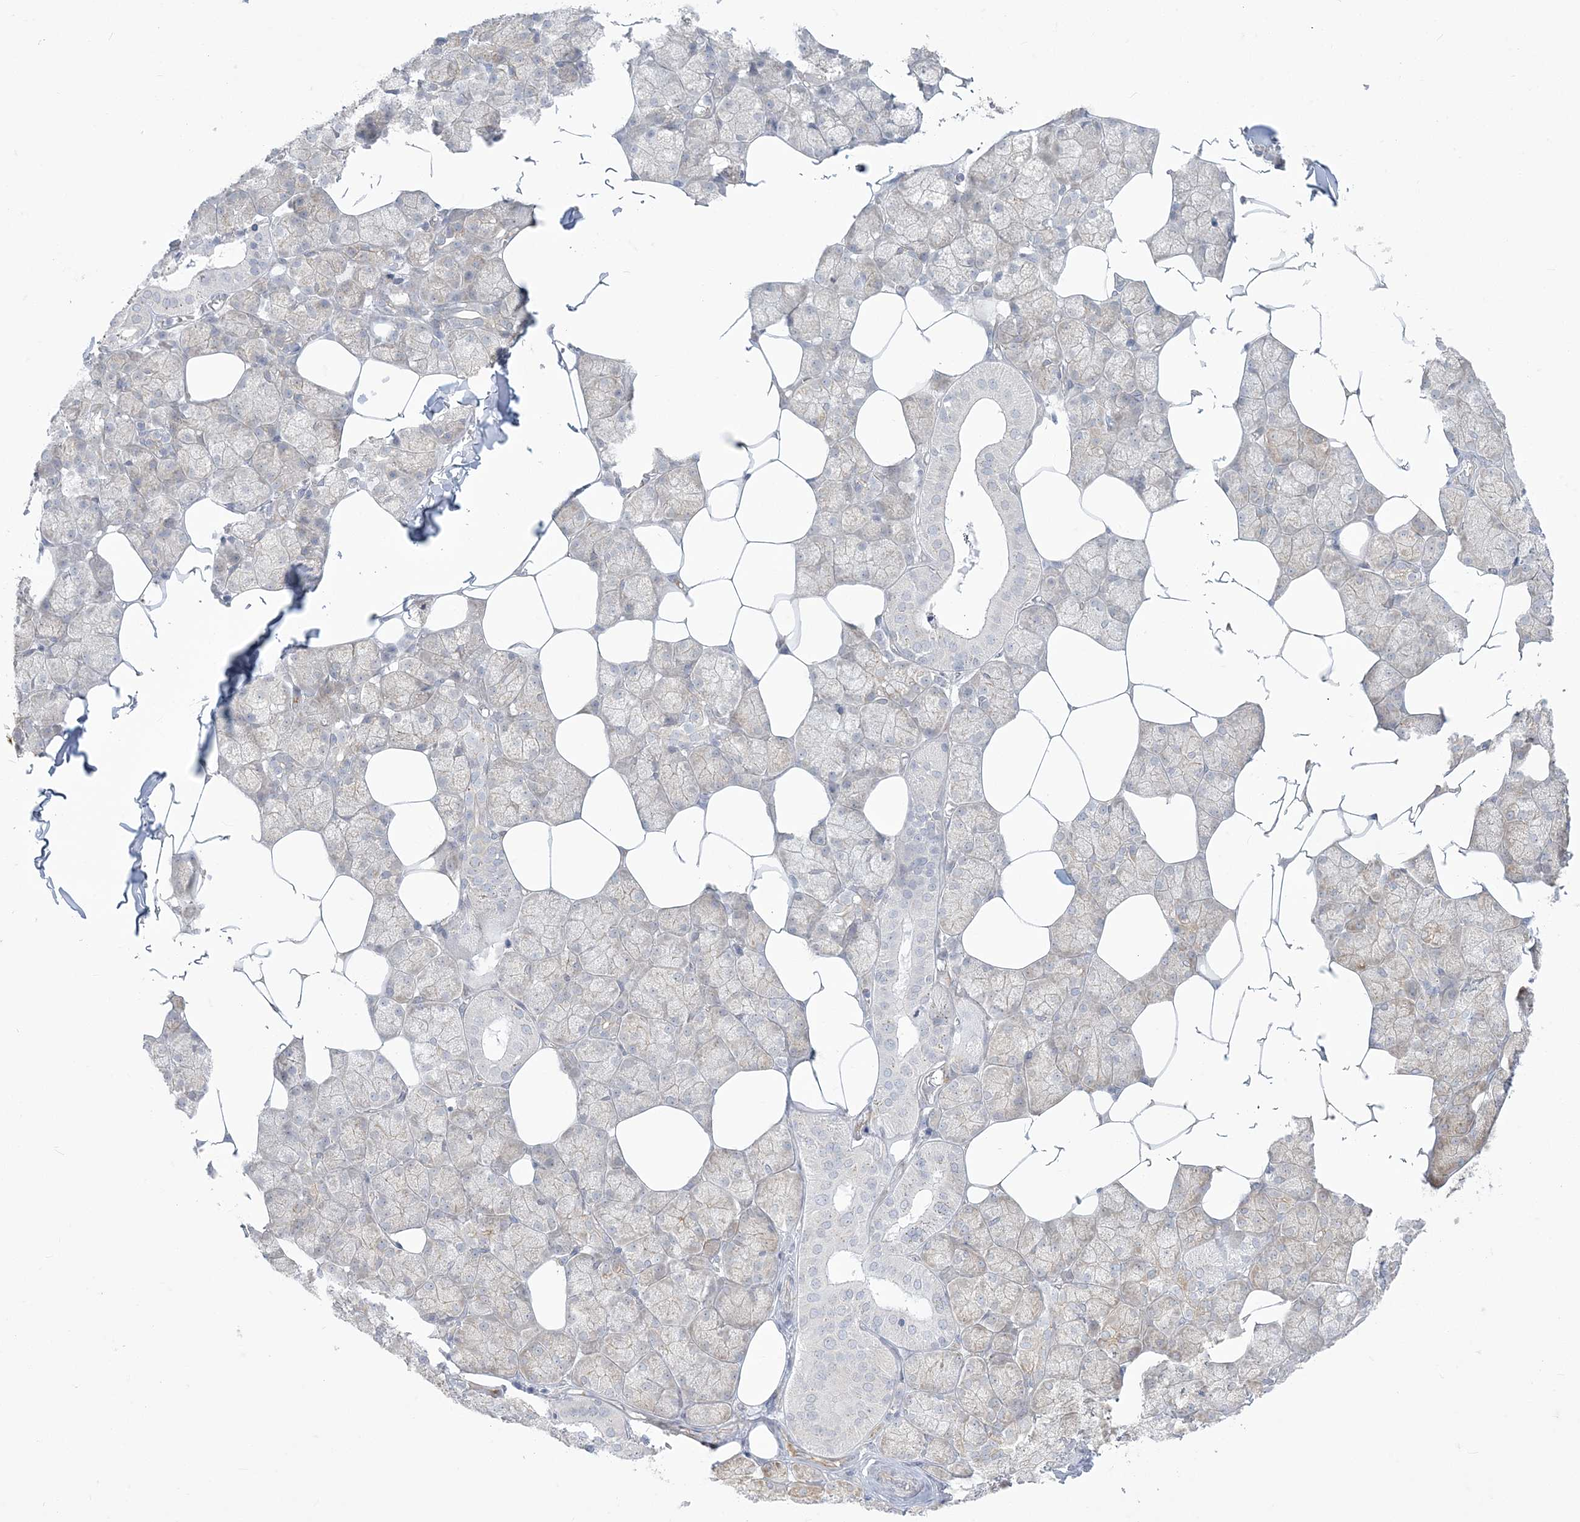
{"staining": {"intensity": "weak", "quantity": "25%-75%", "location": "cytoplasmic/membranous"}, "tissue": "salivary gland", "cell_type": "Glandular cells", "image_type": "normal", "snomed": [{"axis": "morphology", "description": "Normal tissue, NOS"}, {"axis": "topography", "description": "Salivary gland"}], "caption": "Approximately 25%-75% of glandular cells in unremarkable human salivary gland demonstrate weak cytoplasmic/membranous protein expression as visualized by brown immunohistochemical staining.", "gene": "ZC3H6", "patient": {"sex": "male", "age": 62}}